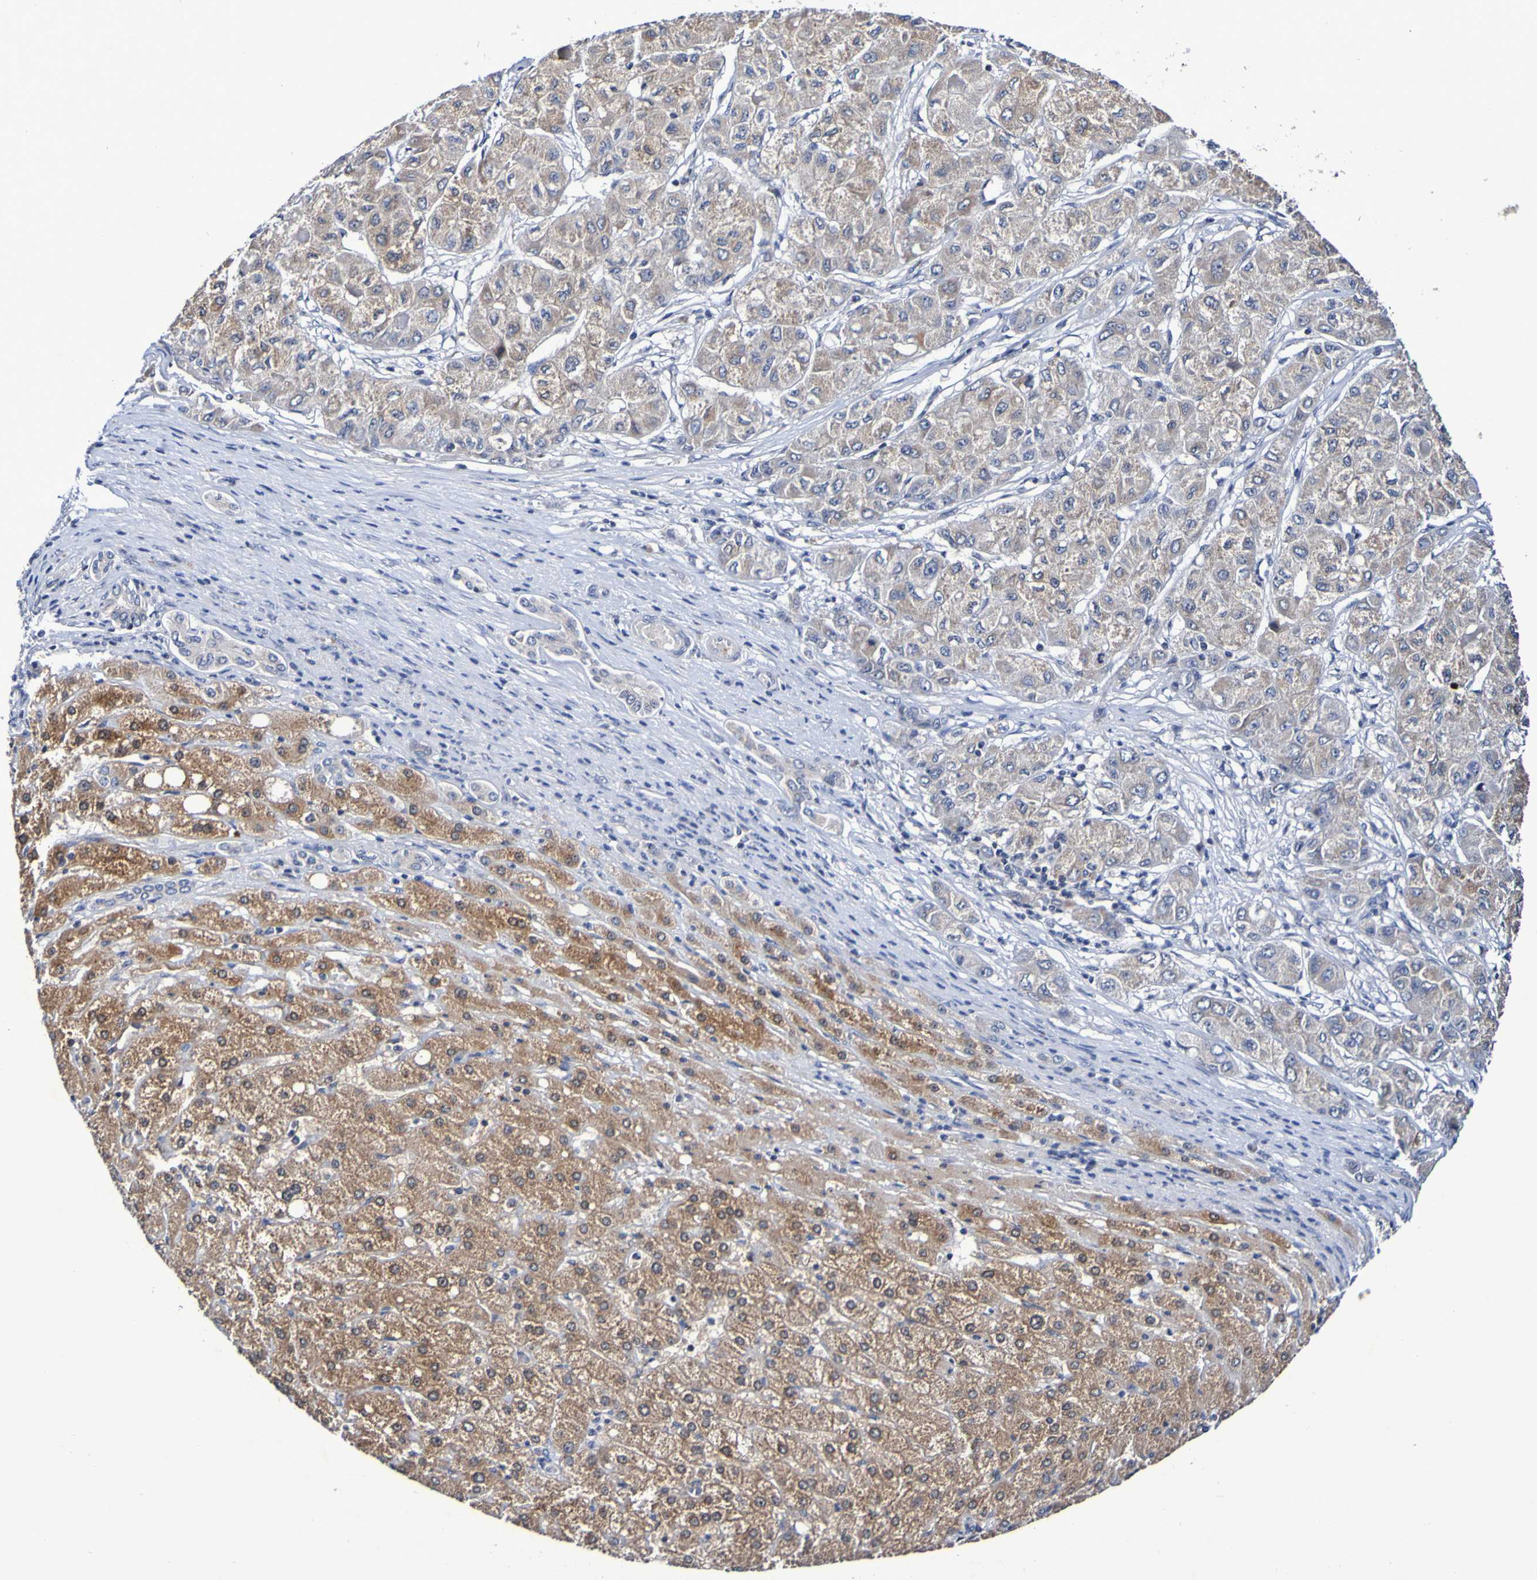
{"staining": {"intensity": "moderate", "quantity": "25%-75%", "location": "cytoplasmic/membranous"}, "tissue": "liver cancer", "cell_type": "Tumor cells", "image_type": "cancer", "snomed": [{"axis": "morphology", "description": "Carcinoma, Hepatocellular, NOS"}, {"axis": "topography", "description": "Liver"}], "caption": "Immunohistochemistry (DAB) staining of liver cancer exhibits moderate cytoplasmic/membranous protein staining in about 25%-75% of tumor cells. (DAB (3,3'-diaminobenzidine) IHC, brown staining for protein, blue staining for nuclei).", "gene": "PTP4A2", "patient": {"sex": "male", "age": 80}}